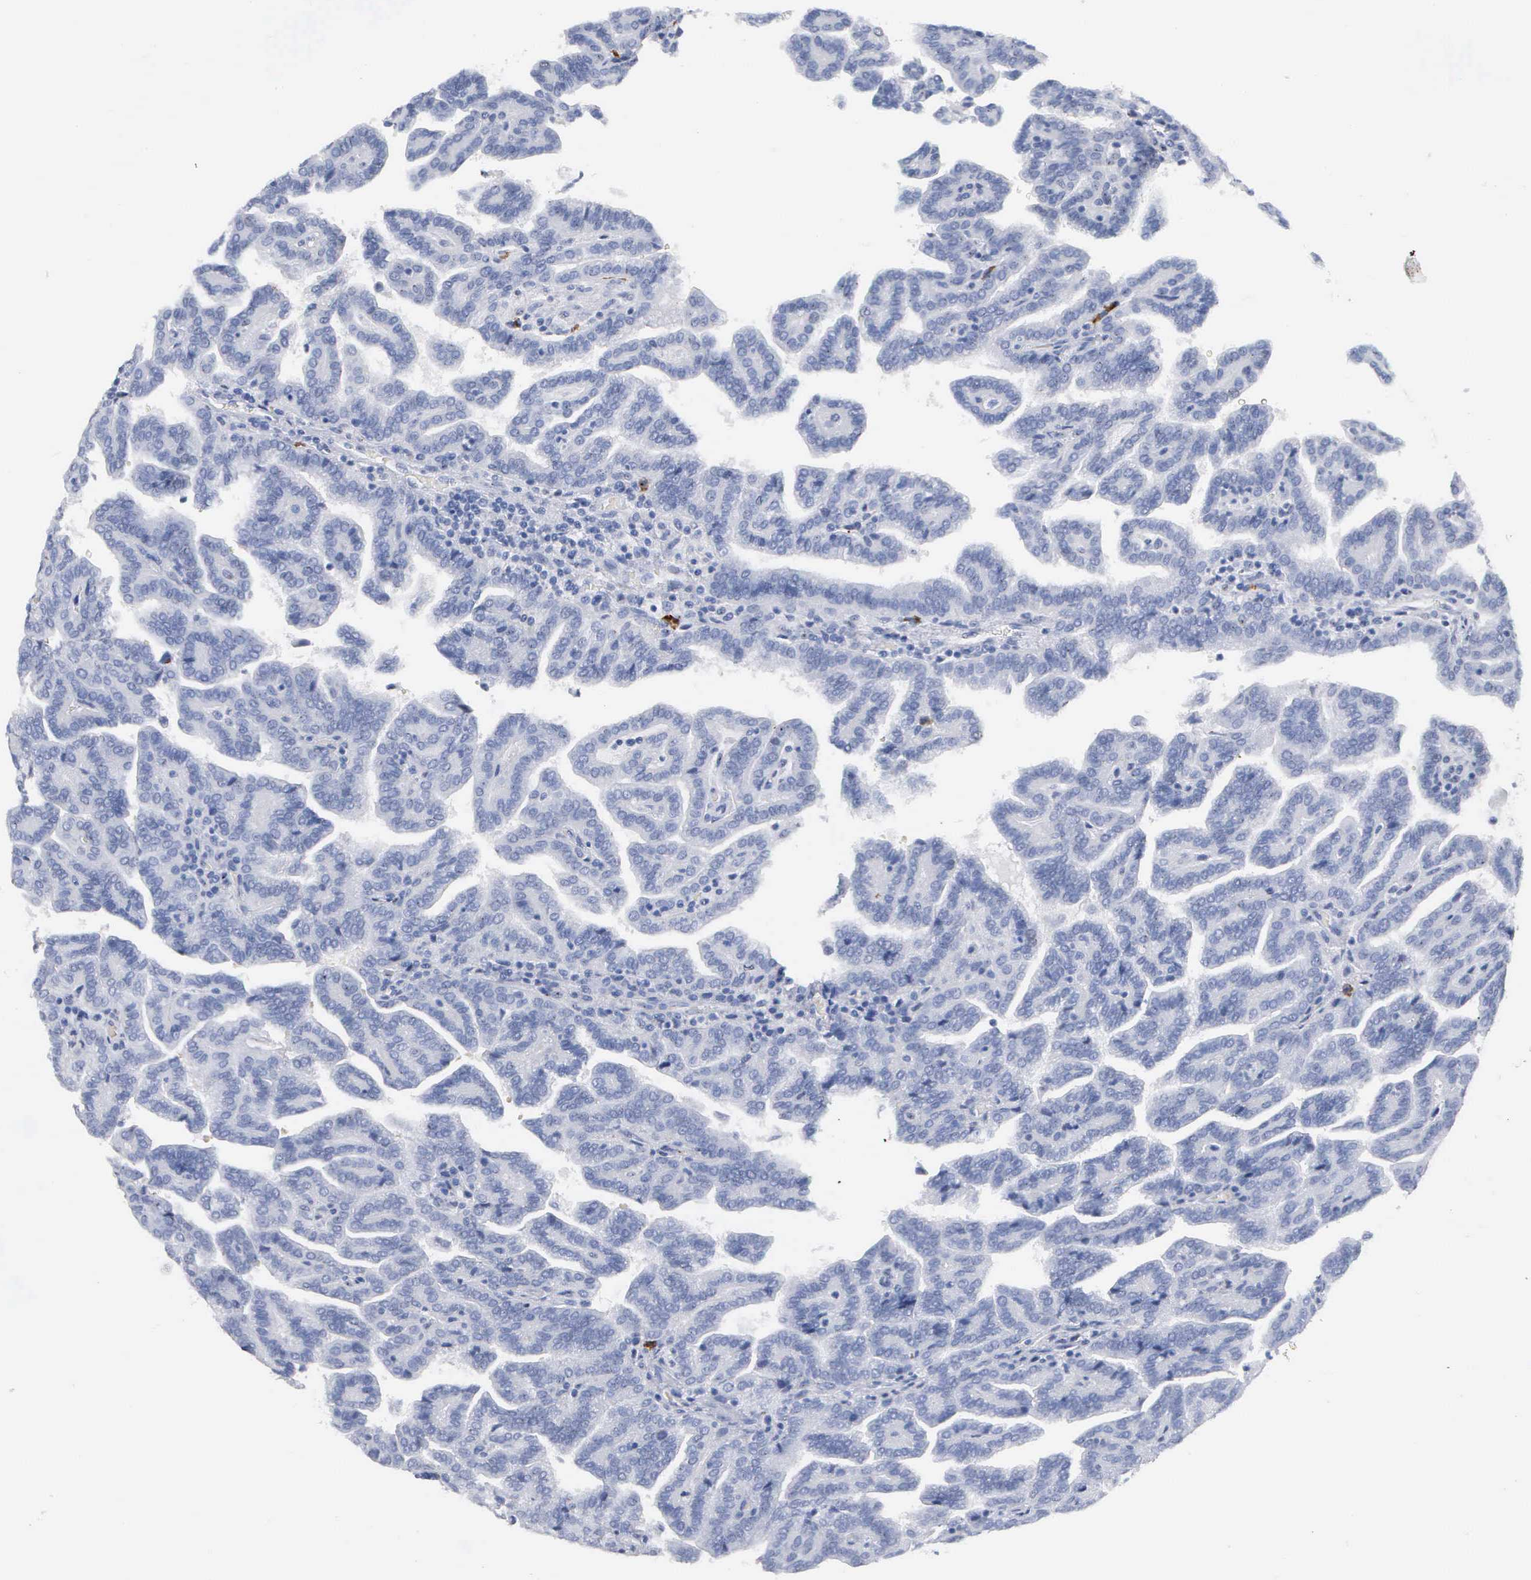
{"staining": {"intensity": "negative", "quantity": "none", "location": "none"}, "tissue": "renal cancer", "cell_type": "Tumor cells", "image_type": "cancer", "snomed": [{"axis": "morphology", "description": "Adenocarcinoma, NOS"}, {"axis": "topography", "description": "Kidney"}], "caption": "Immunohistochemistry (IHC) histopathology image of neoplastic tissue: human adenocarcinoma (renal) stained with DAB (3,3'-diaminobenzidine) reveals no significant protein staining in tumor cells. (Stains: DAB IHC with hematoxylin counter stain, Microscopy: brightfield microscopy at high magnification).", "gene": "ASPHD2", "patient": {"sex": "male", "age": 61}}